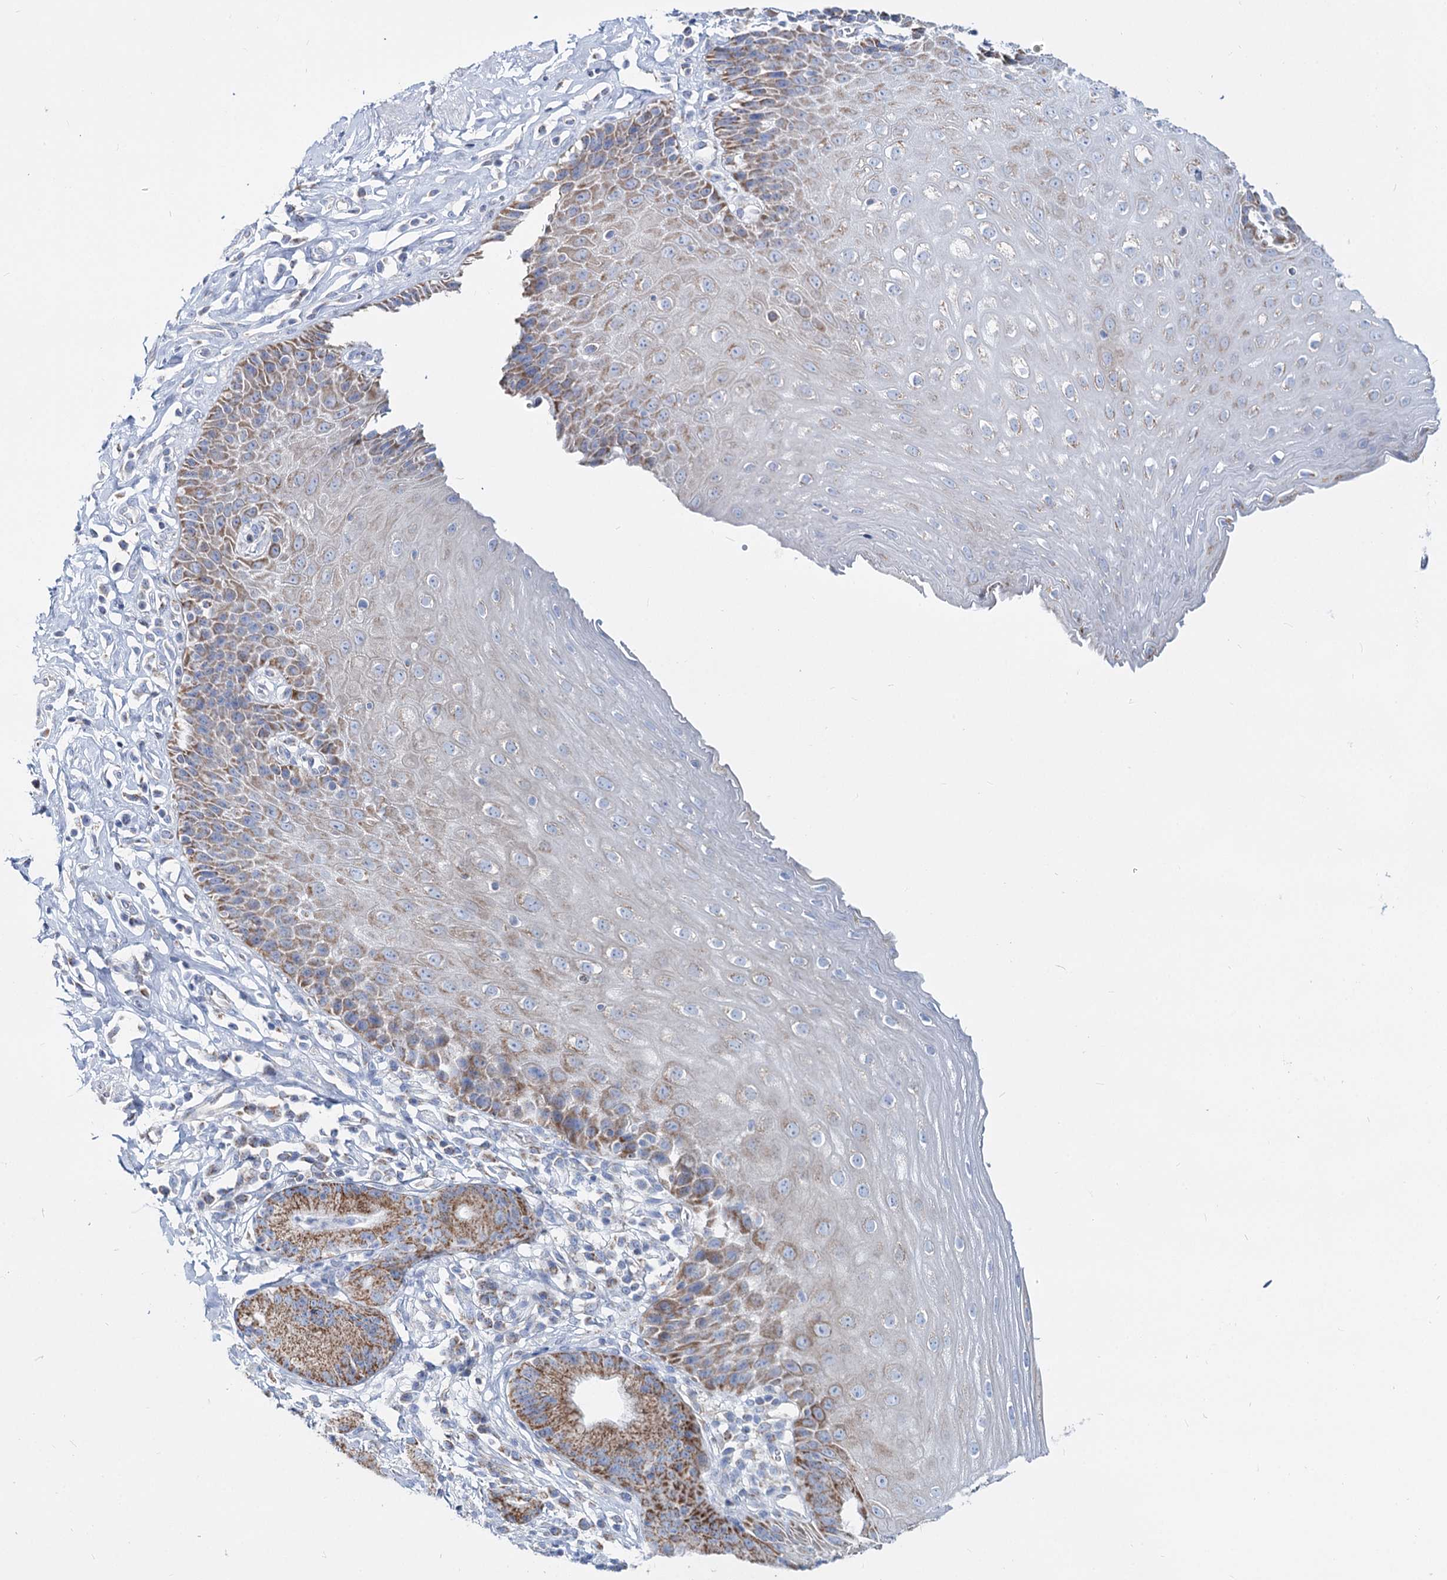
{"staining": {"intensity": "moderate", "quantity": "25%-75%", "location": "cytoplasmic/membranous"}, "tissue": "esophagus", "cell_type": "Squamous epithelial cells", "image_type": "normal", "snomed": [{"axis": "morphology", "description": "Normal tissue, NOS"}, {"axis": "topography", "description": "Esophagus"}], "caption": "Immunohistochemical staining of unremarkable esophagus displays medium levels of moderate cytoplasmic/membranous staining in approximately 25%-75% of squamous epithelial cells.", "gene": "MCCC2", "patient": {"sex": "female", "age": 61}}